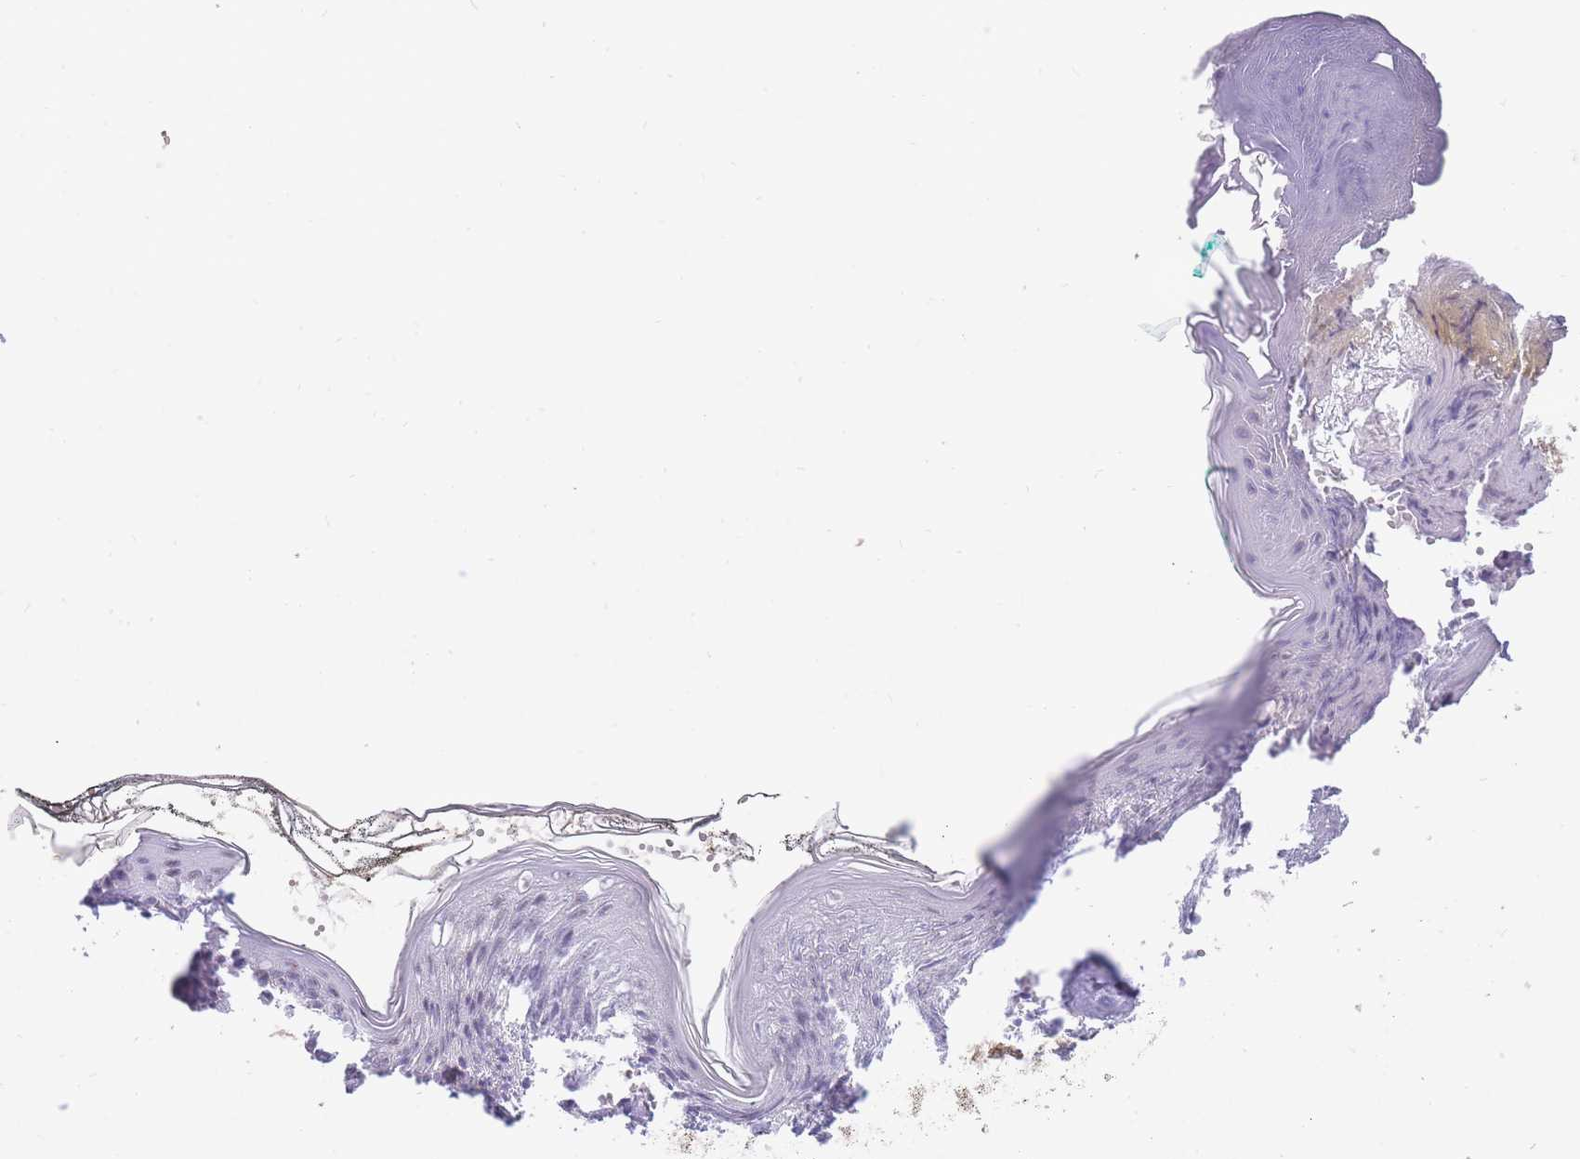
{"staining": {"intensity": "negative", "quantity": "none", "location": "none"}, "tissue": "skin", "cell_type": "Fibroblasts", "image_type": "normal", "snomed": [{"axis": "morphology", "description": "Normal tissue, NOS"}, {"axis": "topography", "description": "Skin"}], "caption": "Normal skin was stained to show a protein in brown. There is no significant positivity in fibroblasts. (Immunohistochemistry, brightfield microscopy, high magnification).", "gene": "CYP2B6", "patient": {"sex": "female", "age": 34}}